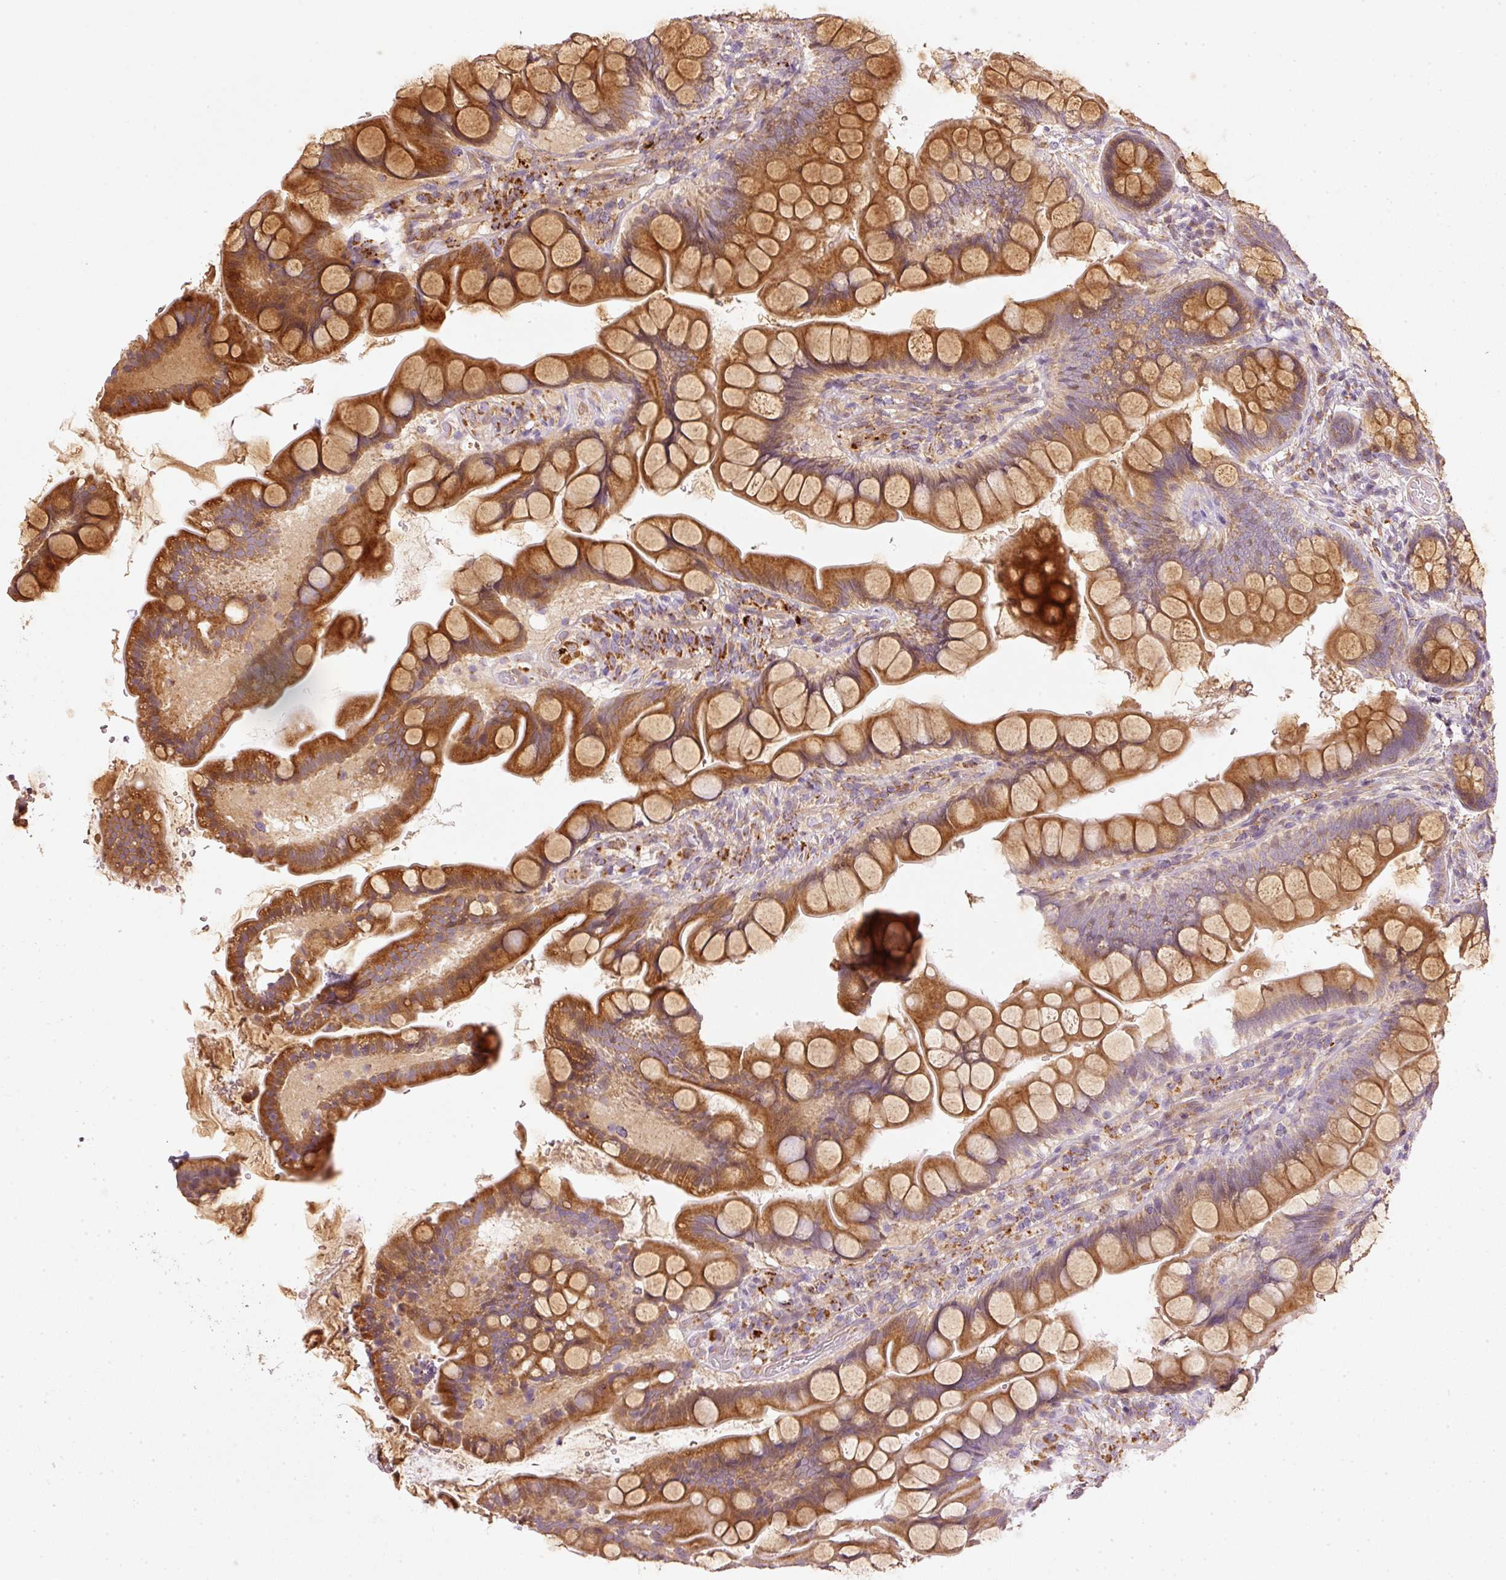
{"staining": {"intensity": "strong", "quantity": ">75%", "location": "cytoplasmic/membranous"}, "tissue": "small intestine", "cell_type": "Glandular cells", "image_type": "normal", "snomed": [{"axis": "morphology", "description": "Normal tissue, NOS"}, {"axis": "topography", "description": "Small intestine"}], "caption": "A high-resolution histopathology image shows IHC staining of normal small intestine, which displays strong cytoplasmic/membranous staining in about >75% of glandular cells.", "gene": "MTHFD1L", "patient": {"sex": "male", "age": 70}}